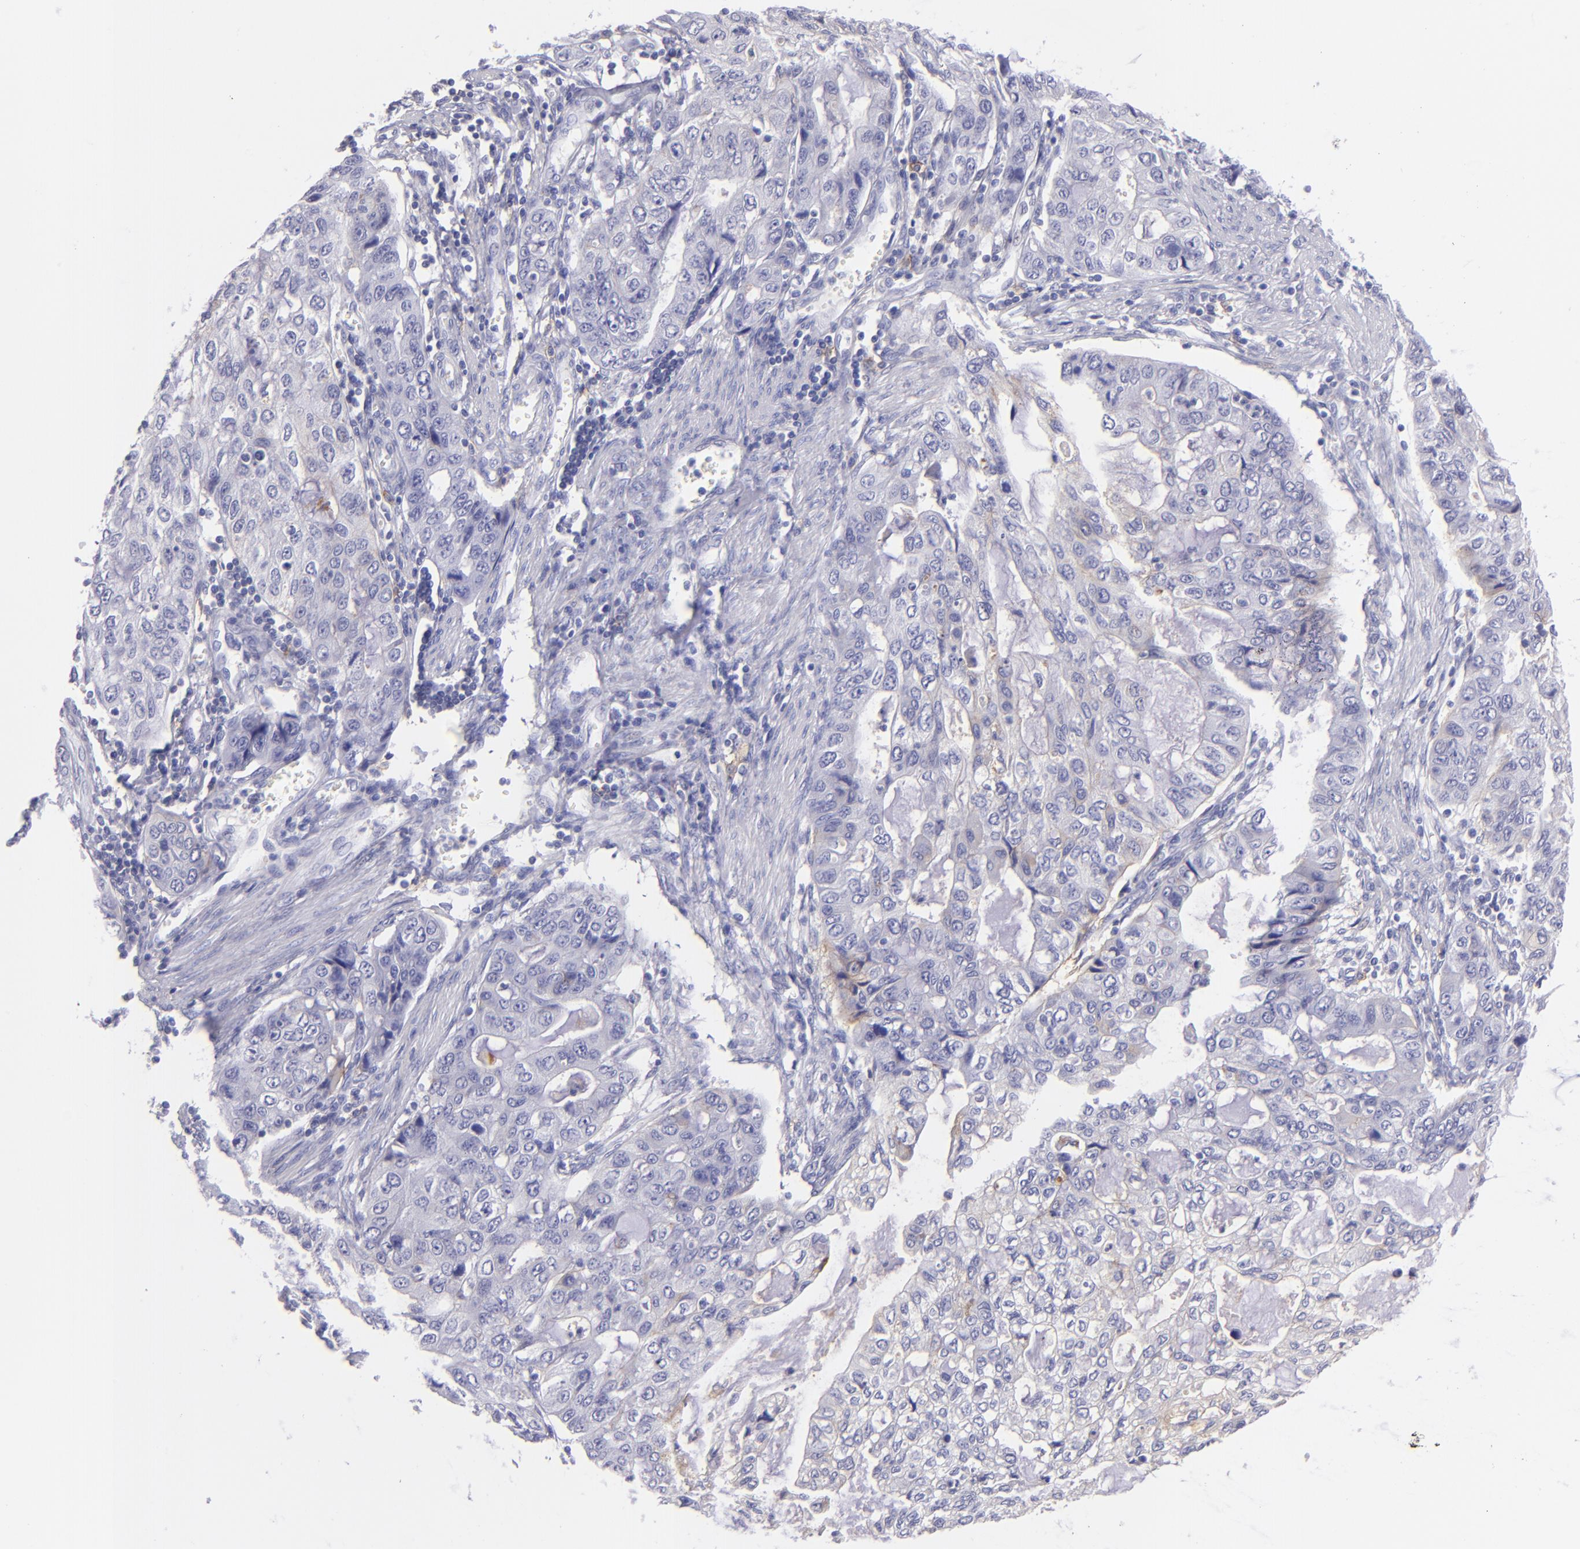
{"staining": {"intensity": "negative", "quantity": "none", "location": "none"}, "tissue": "stomach cancer", "cell_type": "Tumor cells", "image_type": "cancer", "snomed": [{"axis": "morphology", "description": "Adenocarcinoma, NOS"}, {"axis": "topography", "description": "Stomach, upper"}], "caption": "A photomicrograph of stomach cancer (adenocarcinoma) stained for a protein shows no brown staining in tumor cells.", "gene": "CD82", "patient": {"sex": "female", "age": 52}}